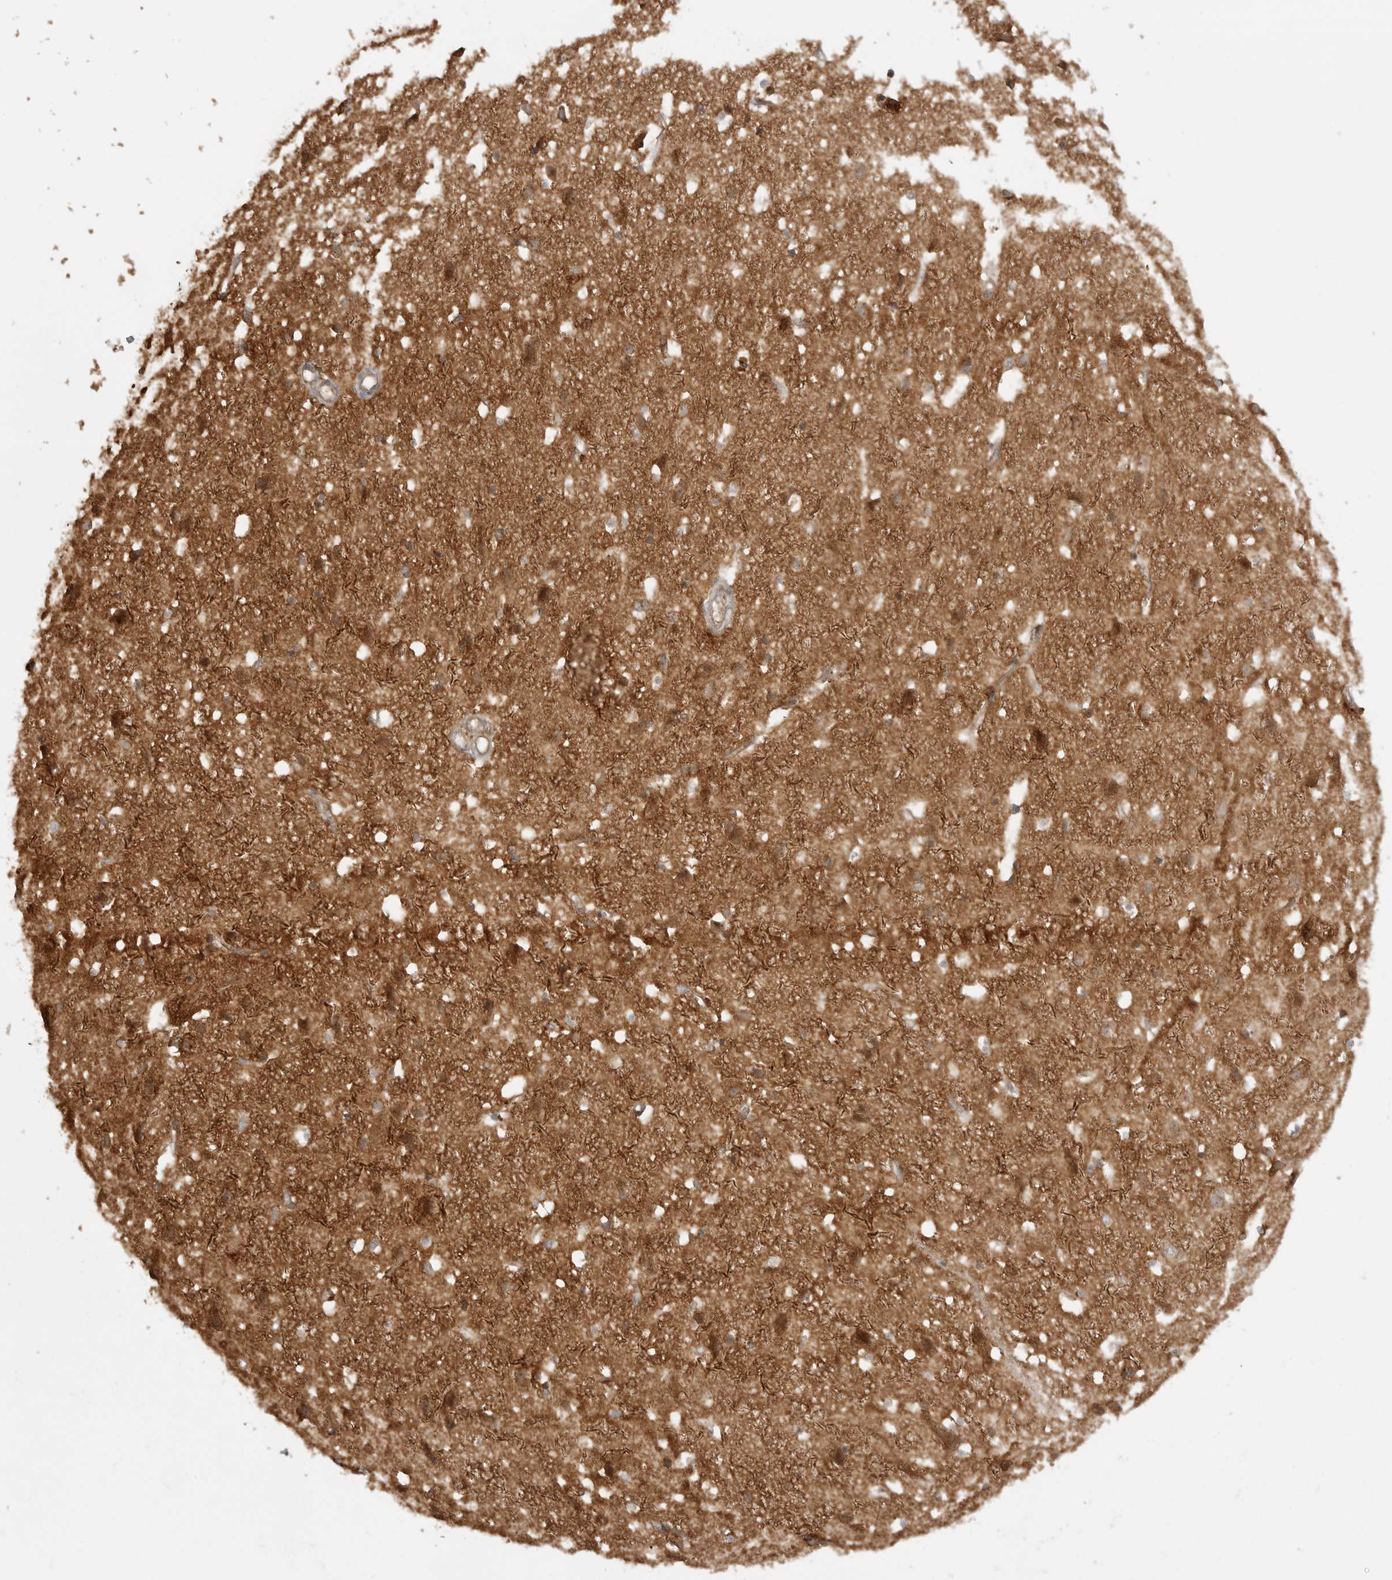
{"staining": {"intensity": "weak", "quantity": "25%-75%", "location": "cytoplasmic/membranous"}, "tissue": "cerebral cortex", "cell_type": "Endothelial cells", "image_type": "normal", "snomed": [{"axis": "morphology", "description": "Normal tissue, NOS"}, {"axis": "topography", "description": "Cerebral cortex"}], "caption": "Brown immunohistochemical staining in unremarkable human cerebral cortex demonstrates weak cytoplasmic/membranous positivity in approximately 25%-75% of endothelial cells.", "gene": "FAT3", "patient": {"sex": "male", "age": 54}}